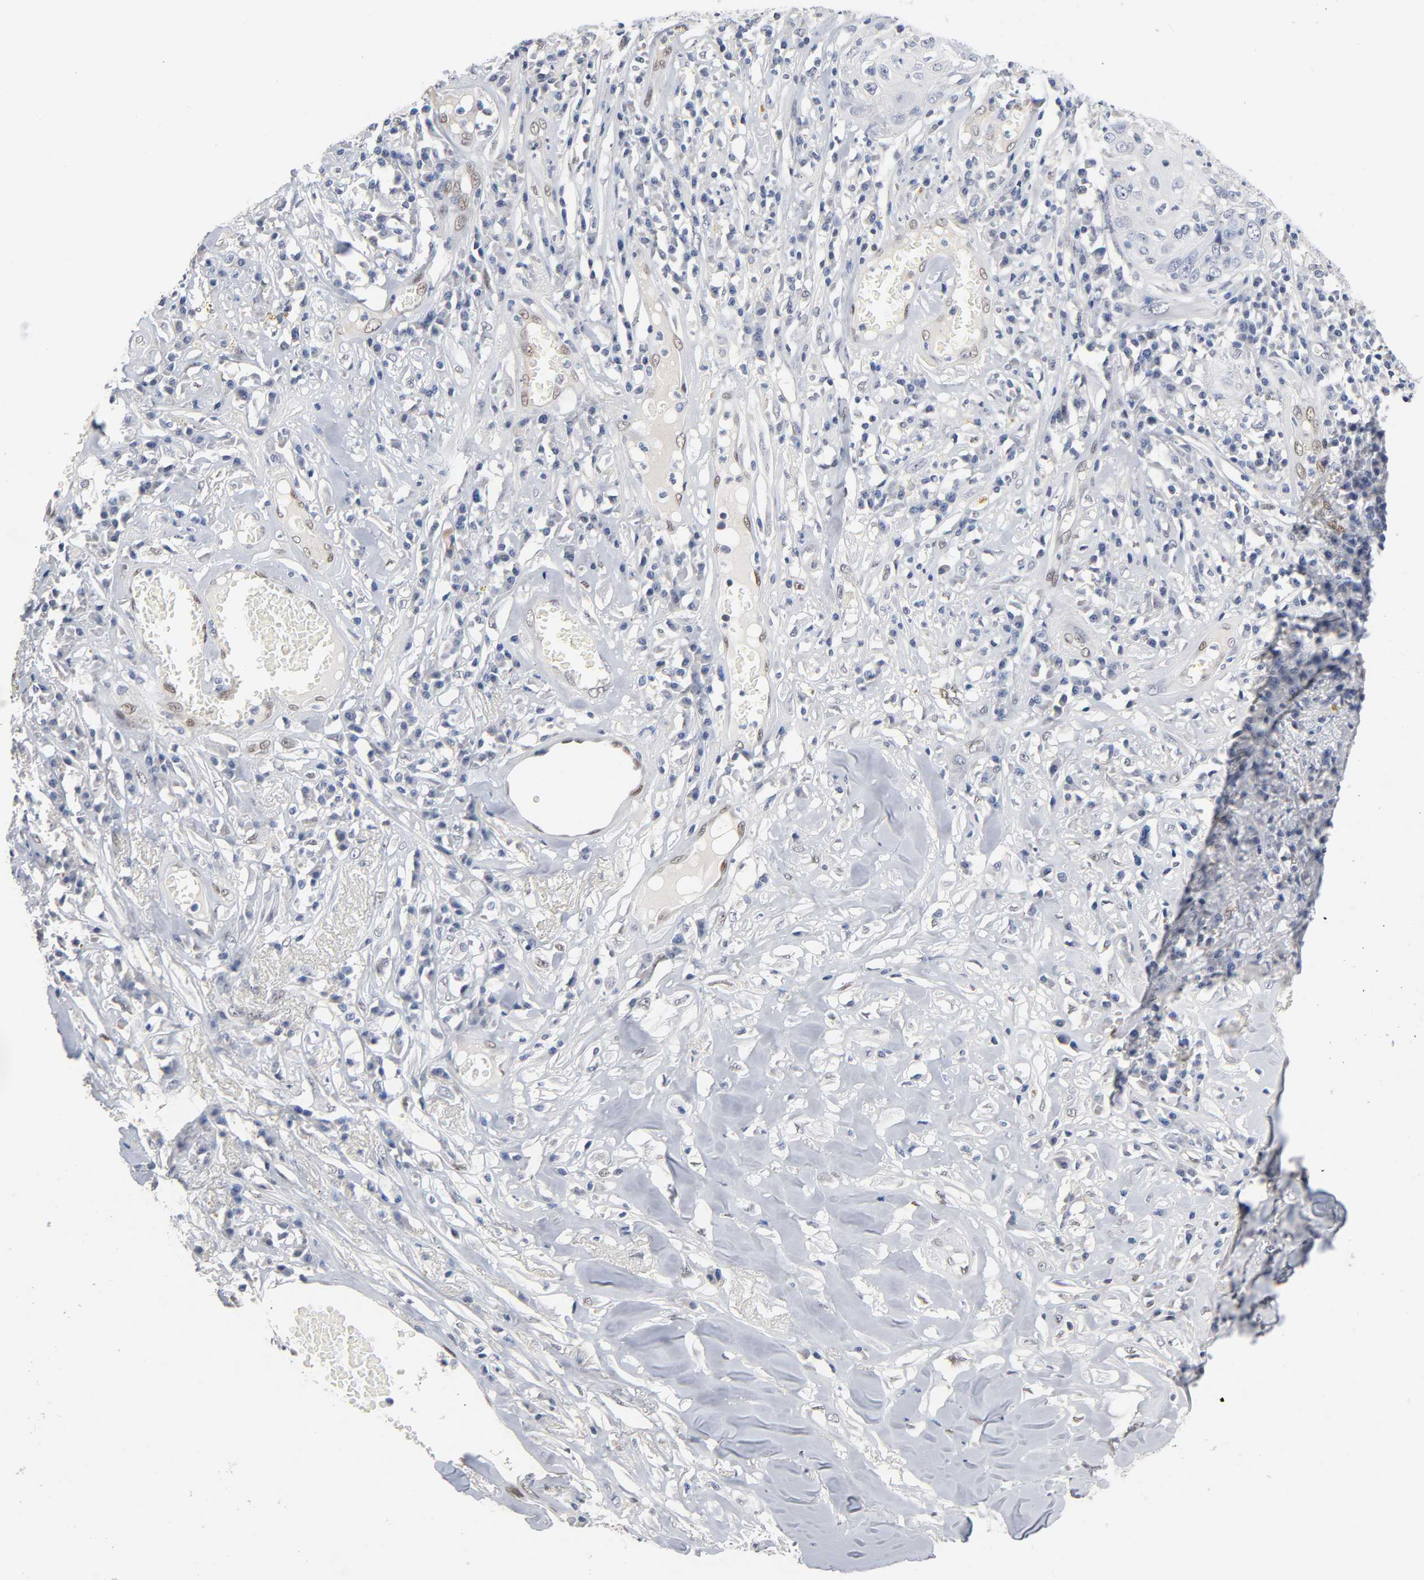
{"staining": {"intensity": "negative", "quantity": "none", "location": "none"}, "tissue": "skin cancer", "cell_type": "Tumor cells", "image_type": "cancer", "snomed": [{"axis": "morphology", "description": "Squamous cell carcinoma, NOS"}, {"axis": "topography", "description": "Skin"}], "caption": "A photomicrograph of skin squamous cell carcinoma stained for a protein exhibits no brown staining in tumor cells.", "gene": "NFATC1", "patient": {"sex": "male", "age": 65}}